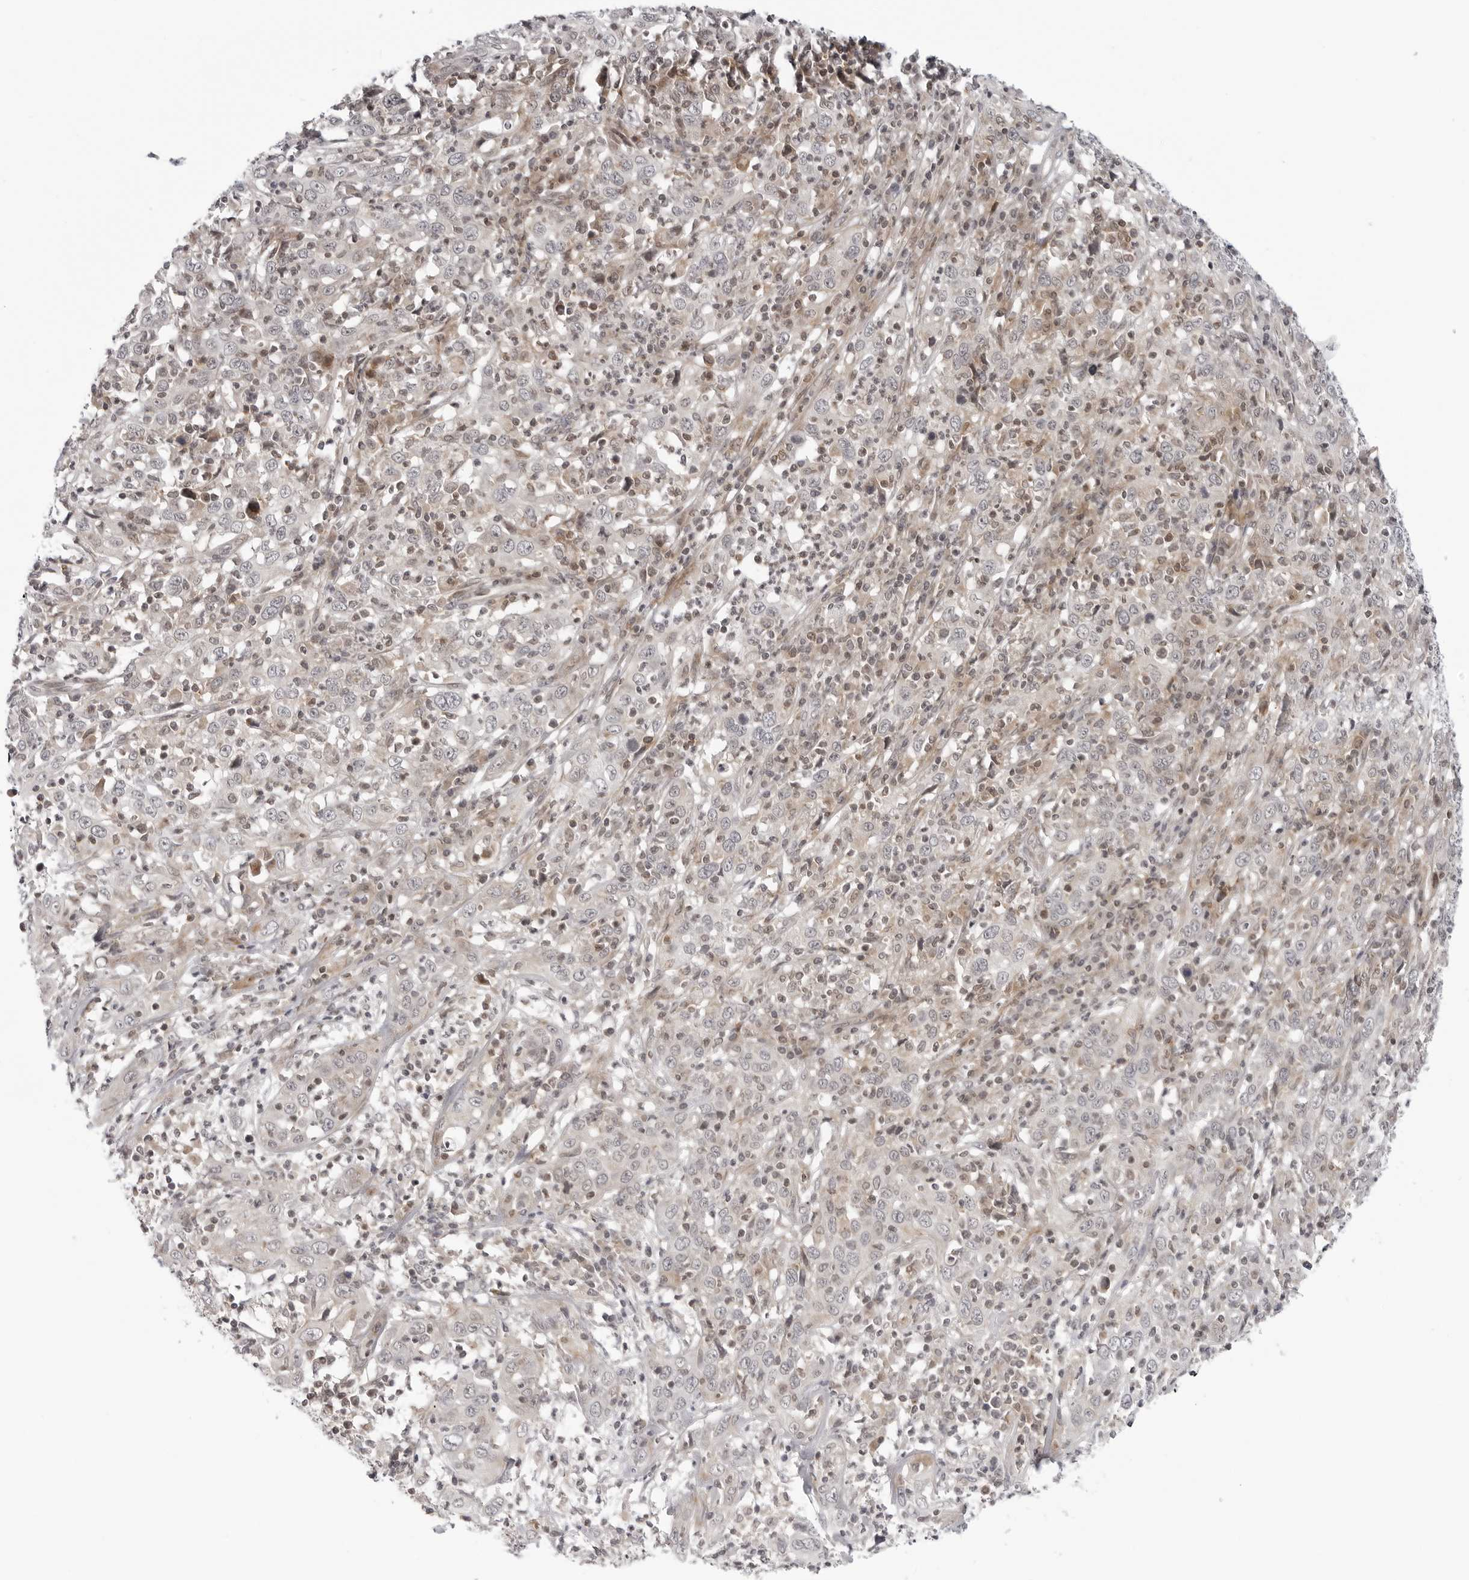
{"staining": {"intensity": "negative", "quantity": "none", "location": "none"}, "tissue": "cervical cancer", "cell_type": "Tumor cells", "image_type": "cancer", "snomed": [{"axis": "morphology", "description": "Squamous cell carcinoma, NOS"}, {"axis": "topography", "description": "Cervix"}], "caption": "DAB (3,3'-diaminobenzidine) immunohistochemical staining of human cervical squamous cell carcinoma demonstrates no significant expression in tumor cells. (Stains: DAB (3,3'-diaminobenzidine) IHC with hematoxylin counter stain, Microscopy: brightfield microscopy at high magnification).", "gene": "ADAMTS5", "patient": {"sex": "female", "age": 46}}